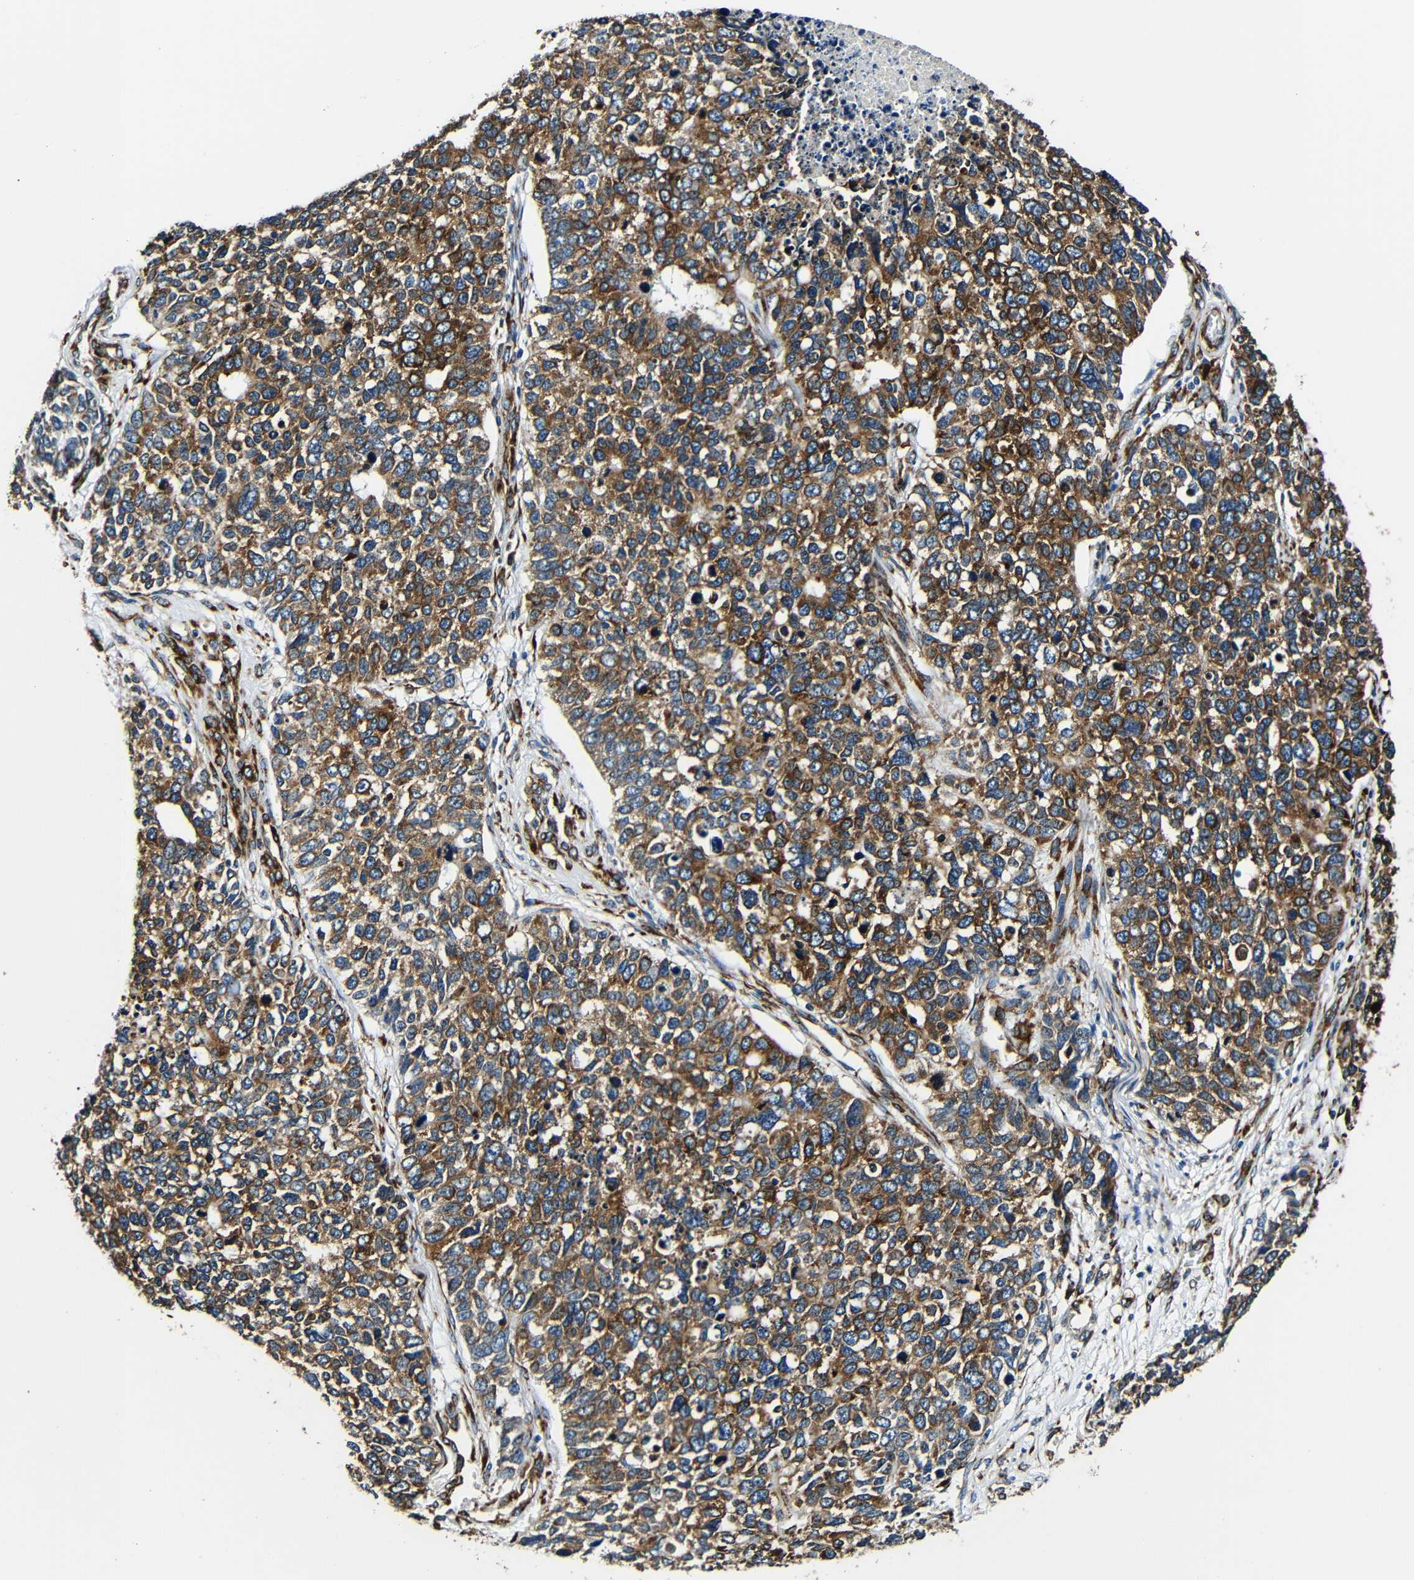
{"staining": {"intensity": "moderate", "quantity": "25%-75%", "location": "cytoplasmic/membranous"}, "tissue": "cervical cancer", "cell_type": "Tumor cells", "image_type": "cancer", "snomed": [{"axis": "morphology", "description": "Squamous cell carcinoma, NOS"}, {"axis": "topography", "description": "Cervix"}], "caption": "A medium amount of moderate cytoplasmic/membranous expression is present in about 25%-75% of tumor cells in cervical squamous cell carcinoma tissue.", "gene": "RRBP1", "patient": {"sex": "female", "age": 63}}